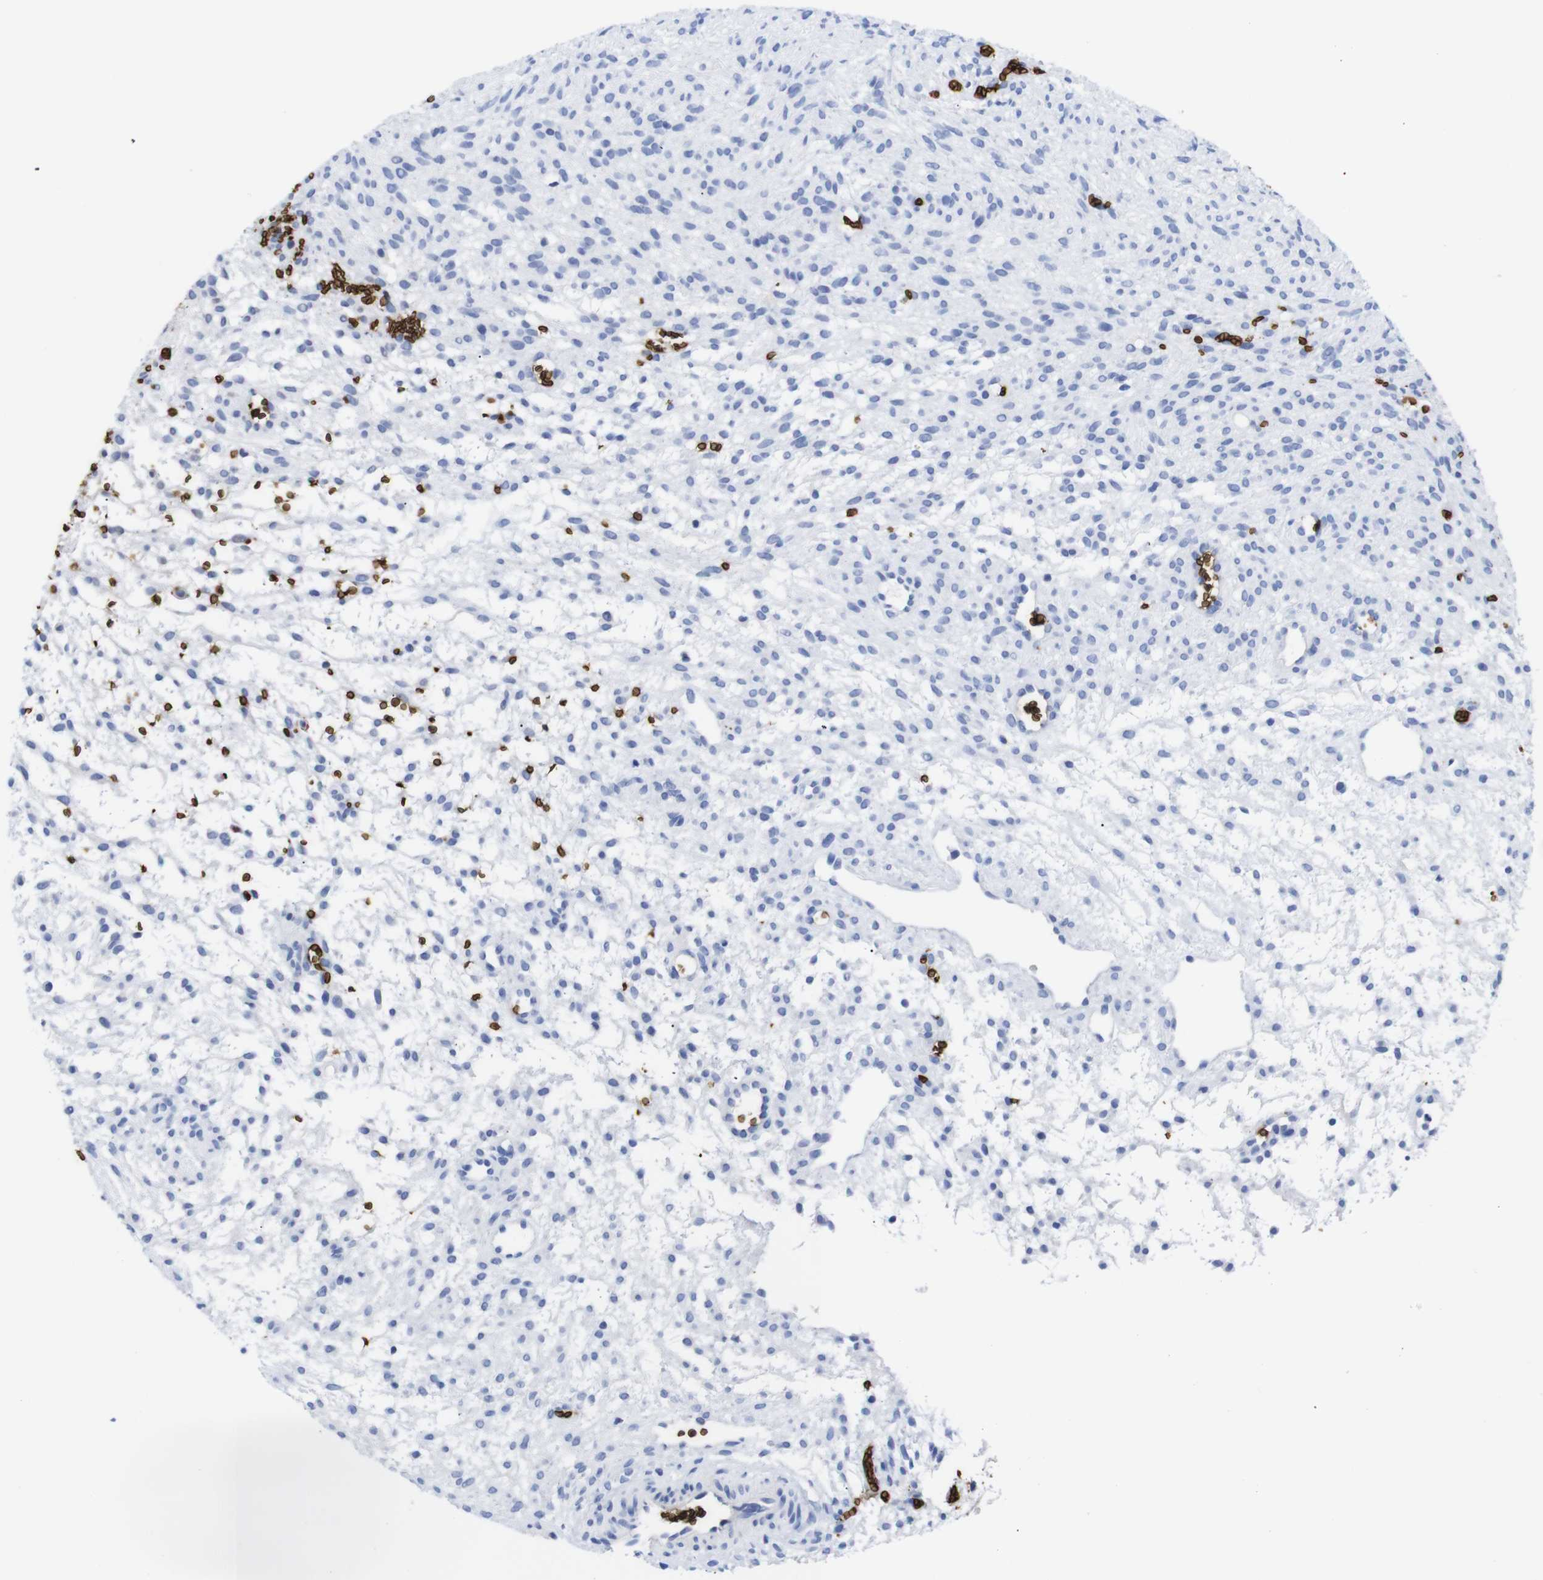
{"staining": {"intensity": "negative", "quantity": "none", "location": "none"}, "tissue": "ovary", "cell_type": "Follicle cells", "image_type": "normal", "snomed": [{"axis": "morphology", "description": "Normal tissue, NOS"}, {"axis": "morphology", "description": "Cyst, NOS"}, {"axis": "topography", "description": "Ovary"}], "caption": "This is an immunohistochemistry histopathology image of normal ovary. There is no expression in follicle cells.", "gene": "S1PR2", "patient": {"sex": "female", "age": 18}}